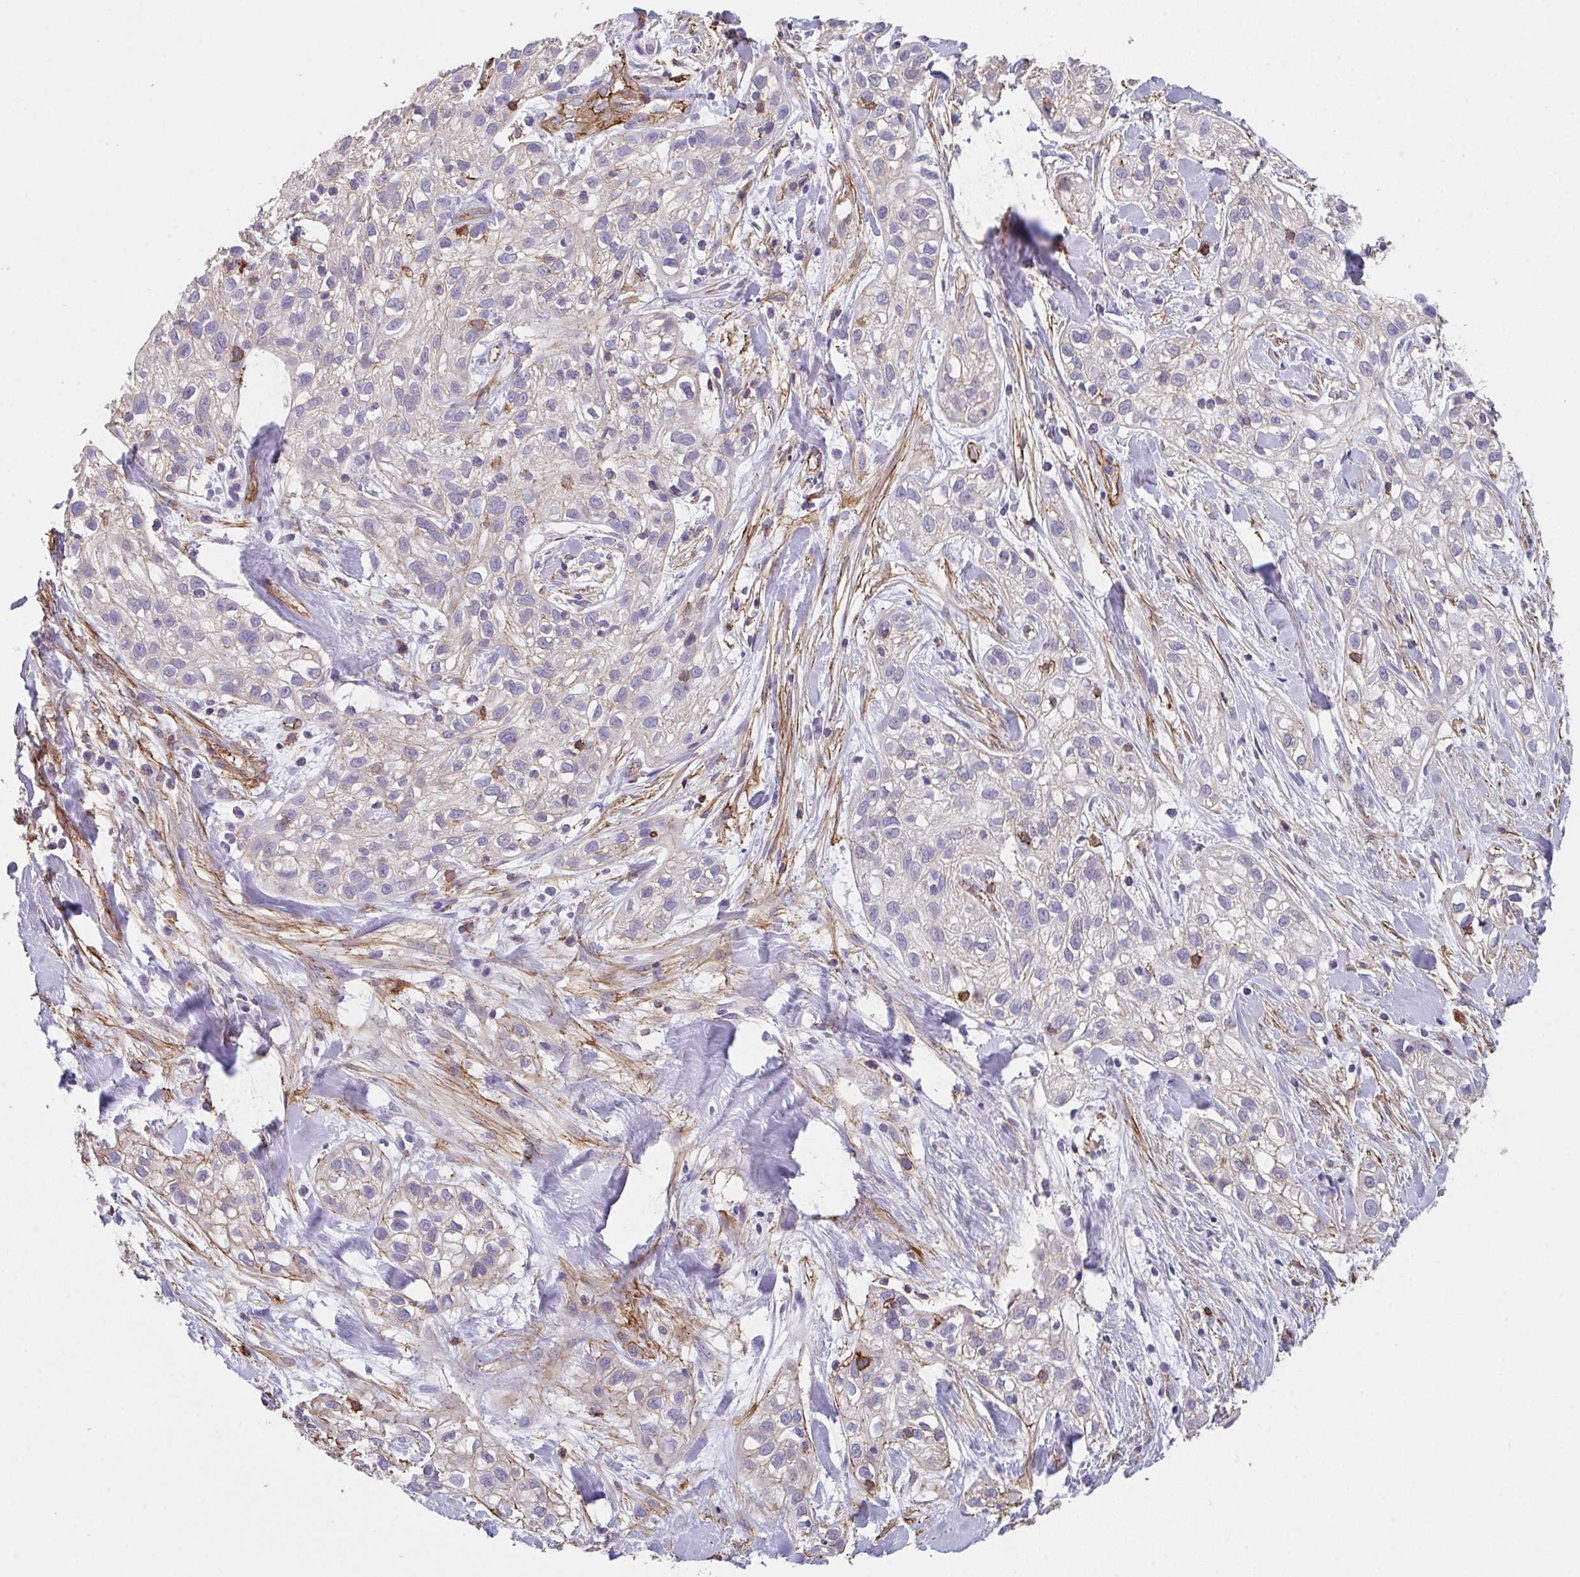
{"staining": {"intensity": "negative", "quantity": "none", "location": "none"}, "tissue": "skin cancer", "cell_type": "Tumor cells", "image_type": "cancer", "snomed": [{"axis": "morphology", "description": "Squamous cell carcinoma, NOS"}, {"axis": "topography", "description": "Skin"}], "caption": "An immunohistochemistry (IHC) image of skin squamous cell carcinoma is shown. There is no staining in tumor cells of skin squamous cell carcinoma.", "gene": "DBN1", "patient": {"sex": "male", "age": 82}}